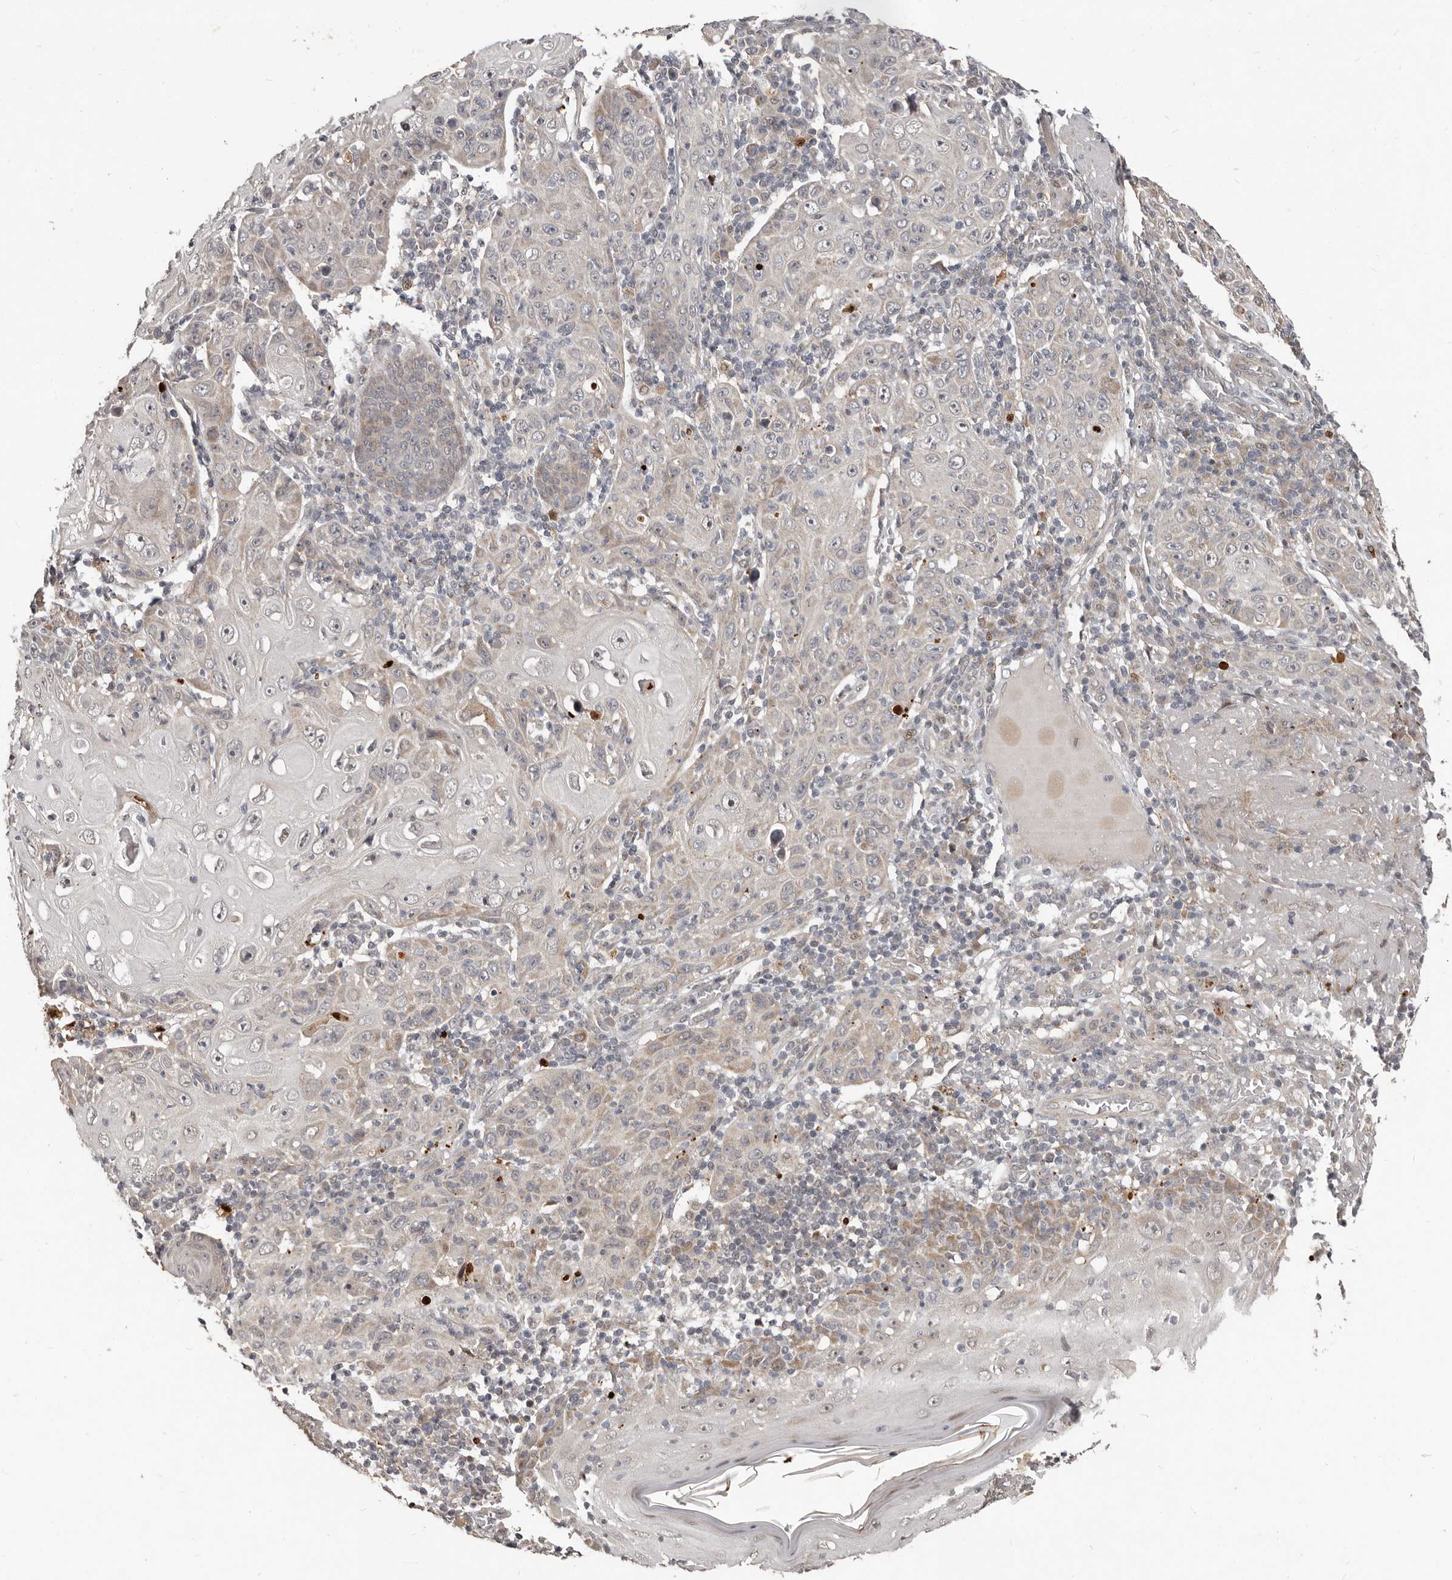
{"staining": {"intensity": "weak", "quantity": "<25%", "location": "cytoplasmic/membranous"}, "tissue": "skin cancer", "cell_type": "Tumor cells", "image_type": "cancer", "snomed": [{"axis": "morphology", "description": "Squamous cell carcinoma, NOS"}, {"axis": "topography", "description": "Skin"}], "caption": "The histopathology image displays no staining of tumor cells in skin cancer.", "gene": "APOL6", "patient": {"sex": "female", "age": 88}}